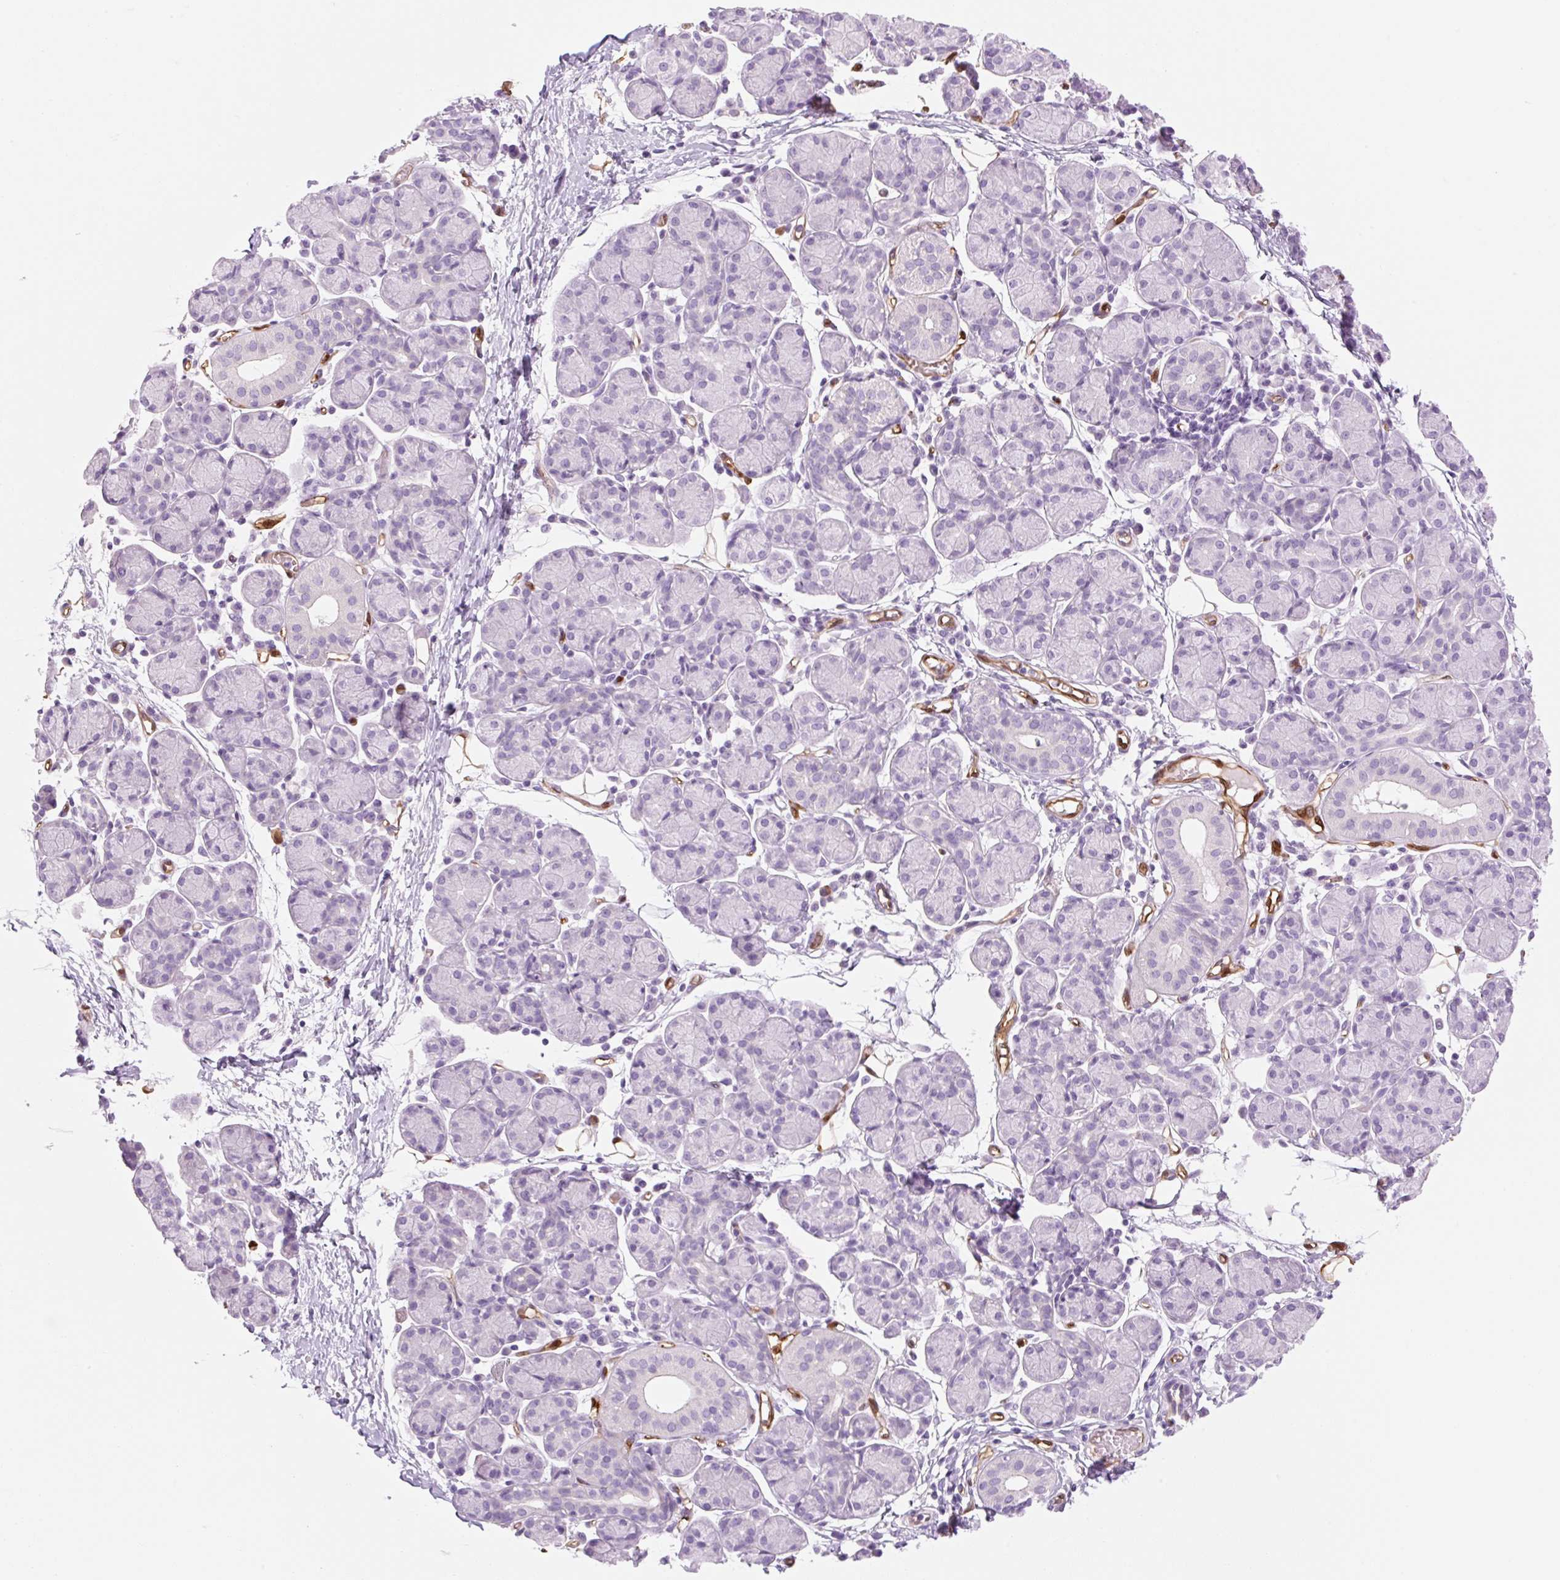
{"staining": {"intensity": "negative", "quantity": "none", "location": "none"}, "tissue": "salivary gland", "cell_type": "Glandular cells", "image_type": "normal", "snomed": [{"axis": "morphology", "description": "Normal tissue, NOS"}, {"axis": "morphology", "description": "Inflammation, NOS"}, {"axis": "topography", "description": "Lymph node"}, {"axis": "topography", "description": "Salivary gland"}], "caption": "Immunohistochemical staining of normal salivary gland reveals no significant staining in glandular cells. Brightfield microscopy of immunohistochemistry (IHC) stained with DAB (3,3'-diaminobenzidine) (brown) and hematoxylin (blue), captured at high magnification.", "gene": "FABP5", "patient": {"sex": "male", "age": 3}}